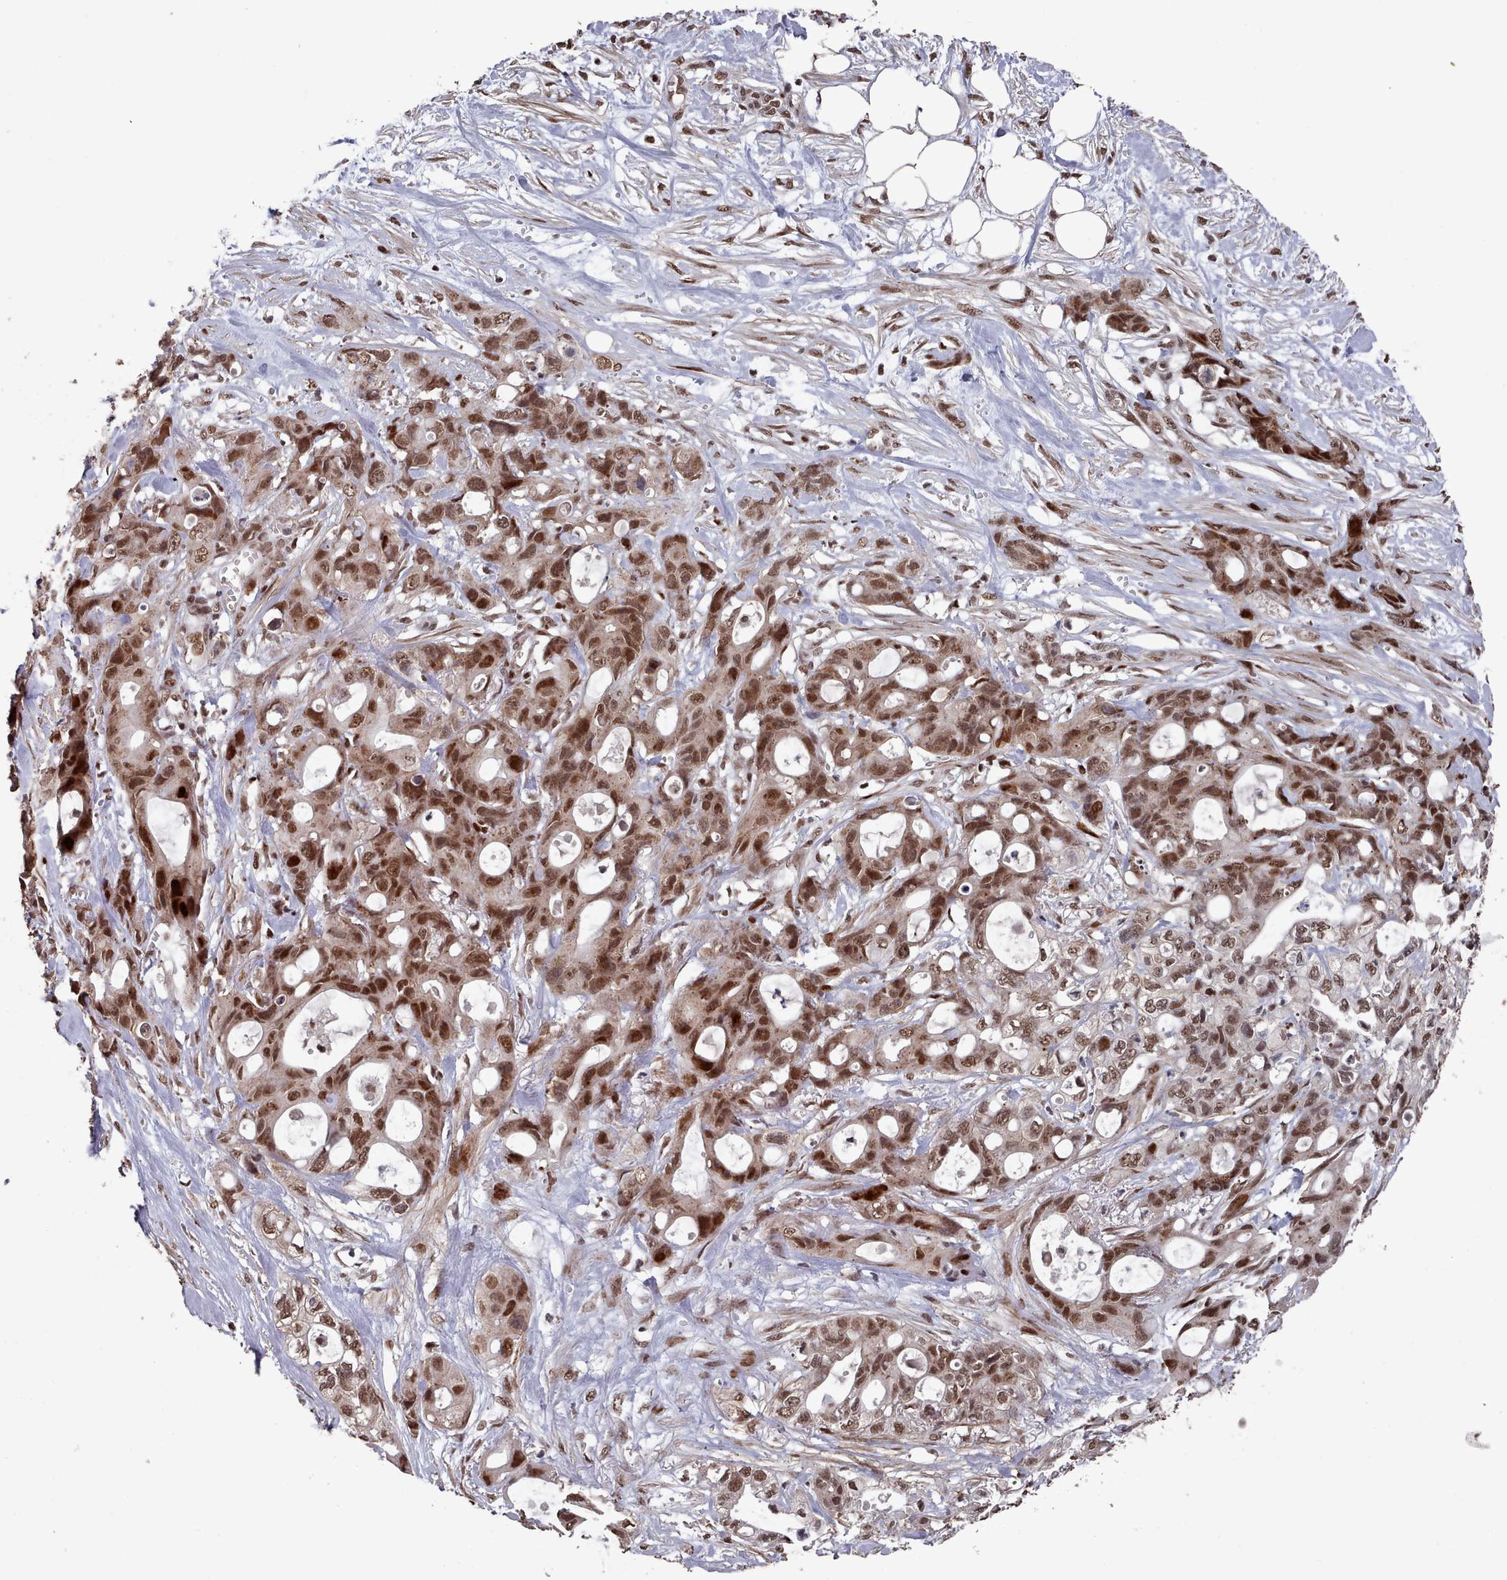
{"staining": {"intensity": "strong", "quantity": ">75%", "location": "cytoplasmic/membranous,nuclear"}, "tissue": "ovarian cancer", "cell_type": "Tumor cells", "image_type": "cancer", "snomed": [{"axis": "morphology", "description": "Cystadenocarcinoma, mucinous, NOS"}, {"axis": "topography", "description": "Ovary"}], "caption": "Ovarian cancer (mucinous cystadenocarcinoma) stained with IHC reveals strong cytoplasmic/membranous and nuclear positivity in approximately >75% of tumor cells.", "gene": "PNRC2", "patient": {"sex": "female", "age": 70}}